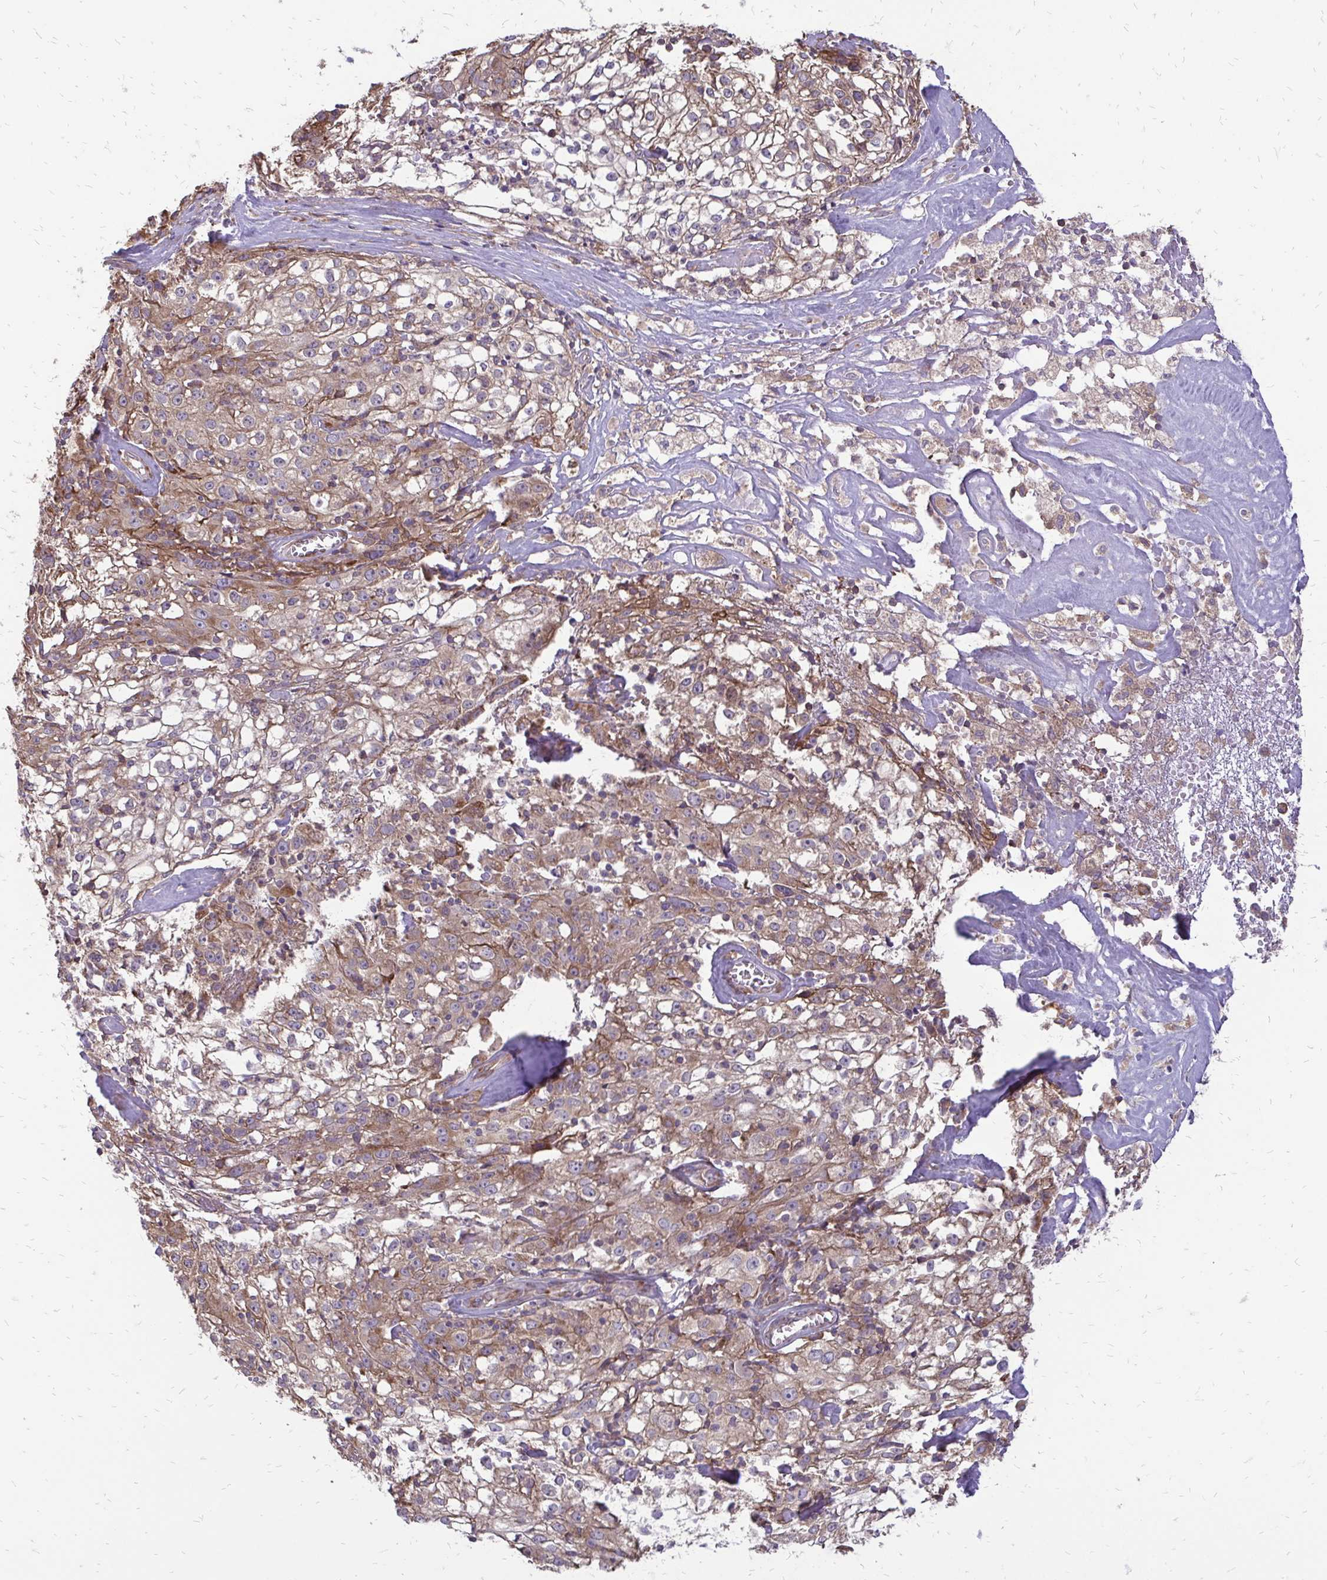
{"staining": {"intensity": "moderate", "quantity": ">75%", "location": "cytoplasmic/membranous"}, "tissue": "cervical cancer", "cell_type": "Tumor cells", "image_type": "cancer", "snomed": [{"axis": "morphology", "description": "Squamous cell carcinoma, NOS"}, {"axis": "topography", "description": "Cervix"}], "caption": "Protein staining displays moderate cytoplasmic/membranous positivity in about >75% of tumor cells in squamous cell carcinoma (cervical). The protein is stained brown, and the nuclei are stained in blue (DAB IHC with brightfield microscopy, high magnification).", "gene": "RPS3", "patient": {"sex": "female", "age": 85}}